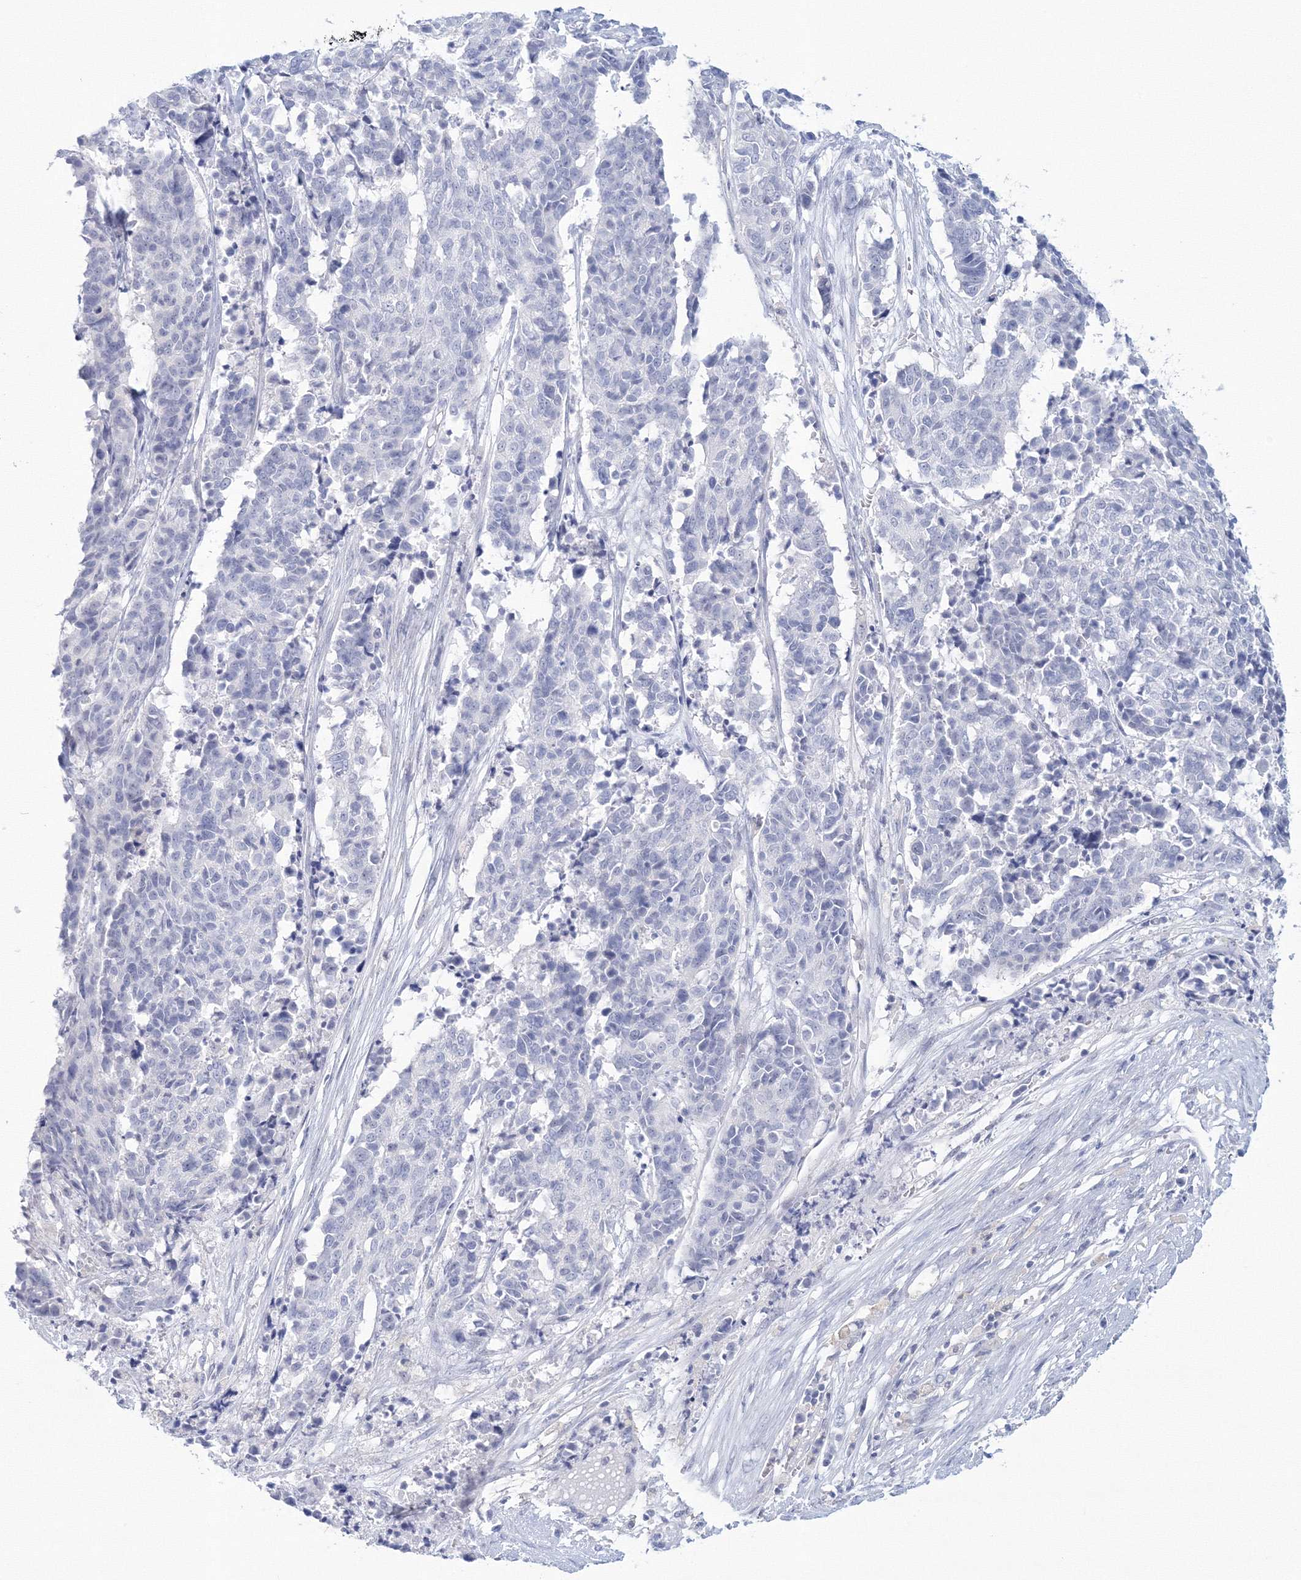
{"staining": {"intensity": "negative", "quantity": "none", "location": "none"}, "tissue": "cervical cancer", "cell_type": "Tumor cells", "image_type": "cancer", "snomed": [{"axis": "morphology", "description": "Normal tissue, NOS"}, {"axis": "morphology", "description": "Squamous cell carcinoma, NOS"}, {"axis": "topography", "description": "Cervix"}], "caption": "Tumor cells show no significant protein staining in squamous cell carcinoma (cervical).", "gene": "VSIG1", "patient": {"sex": "female", "age": 35}}